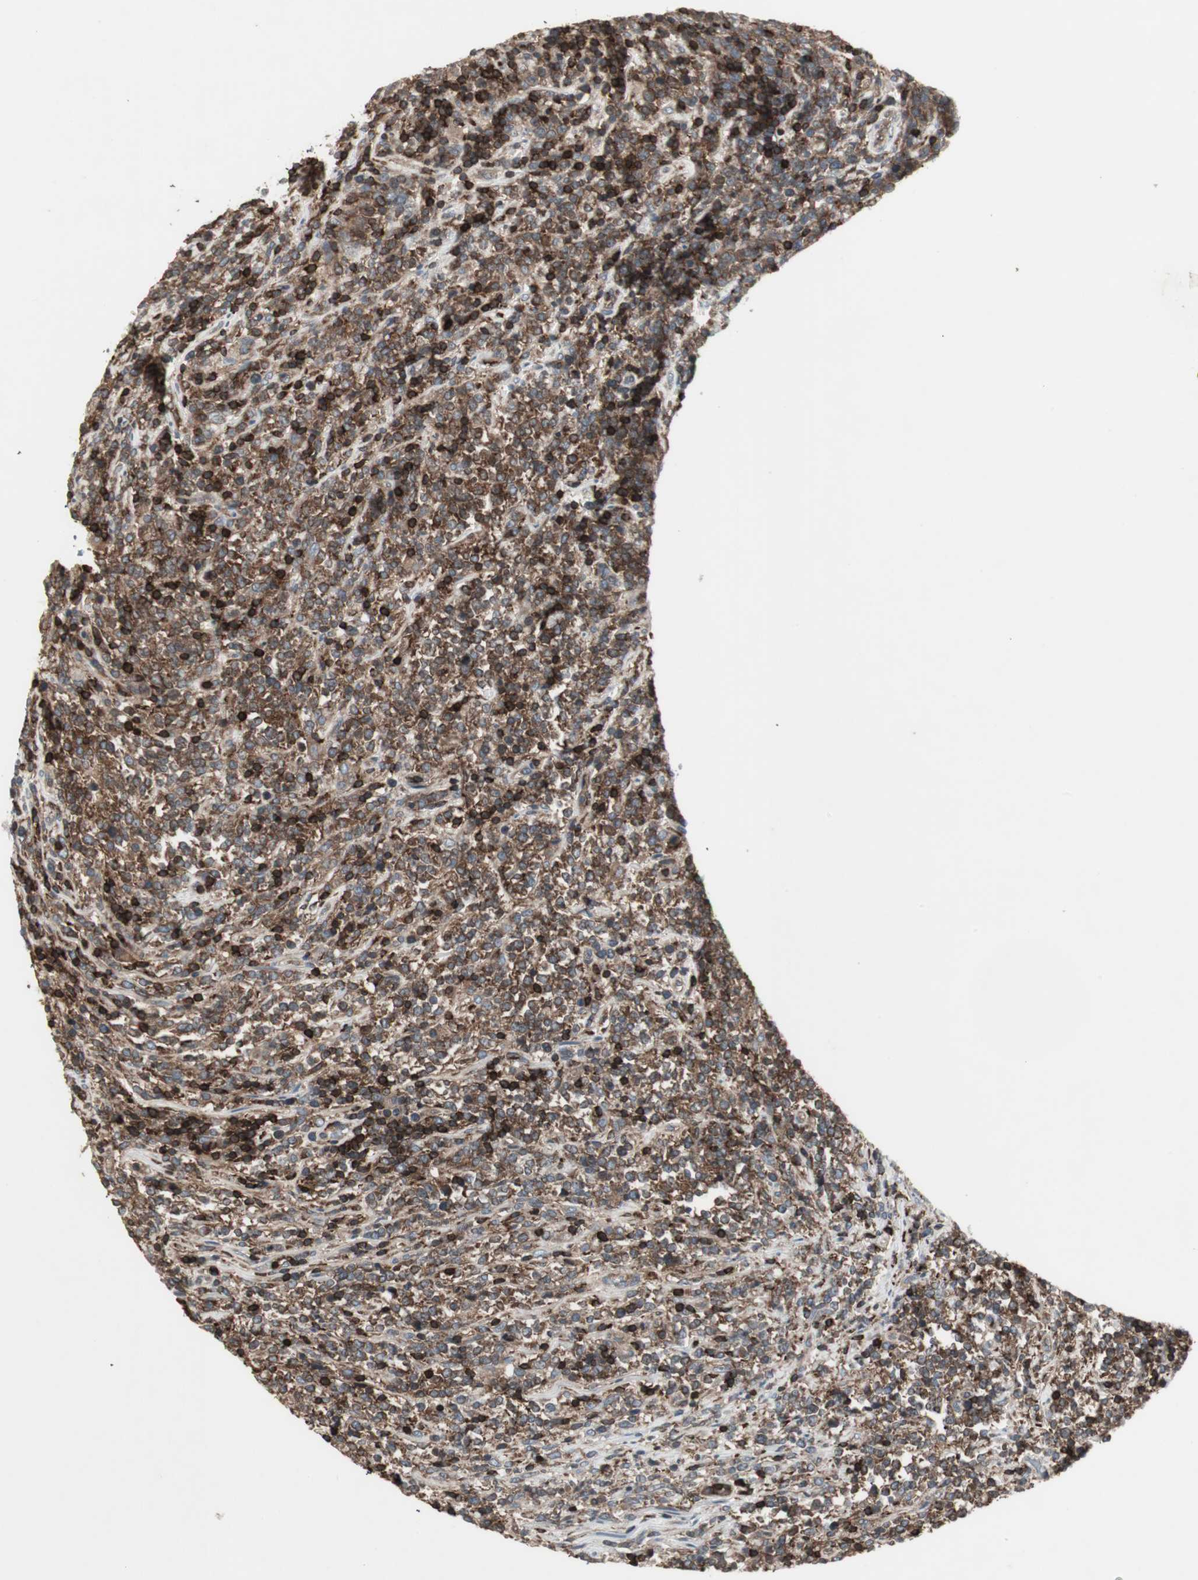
{"staining": {"intensity": "moderate", "quantity": ">75%", "location": "cytoplasmic/membranous"}, "tissue": "lymphoma", "cell_type": "Tumor cells", "image_type": "cancer", "snomed": [{"axis": "morphology", "description": "Malignant lymphoma, non-Hodgkin's type, High grade"}, {"axis": "topography", "description": "Soft tissue"}], "caption": "DAB immunohistochemical staining of high-grade malignant lymphoma, non-Hodgkin's type shows moderate cytoplasmic/membranous protein staining in approximately >75% of tumor cells. Using DAB (3,3'-diaminobenzidine) (brown) and hematoxylin (blue) stains, captured at high magnification using brightfield microscopy.", "gene": "ARHGEF1", "patient": {"sex": "male", "age": 18}}